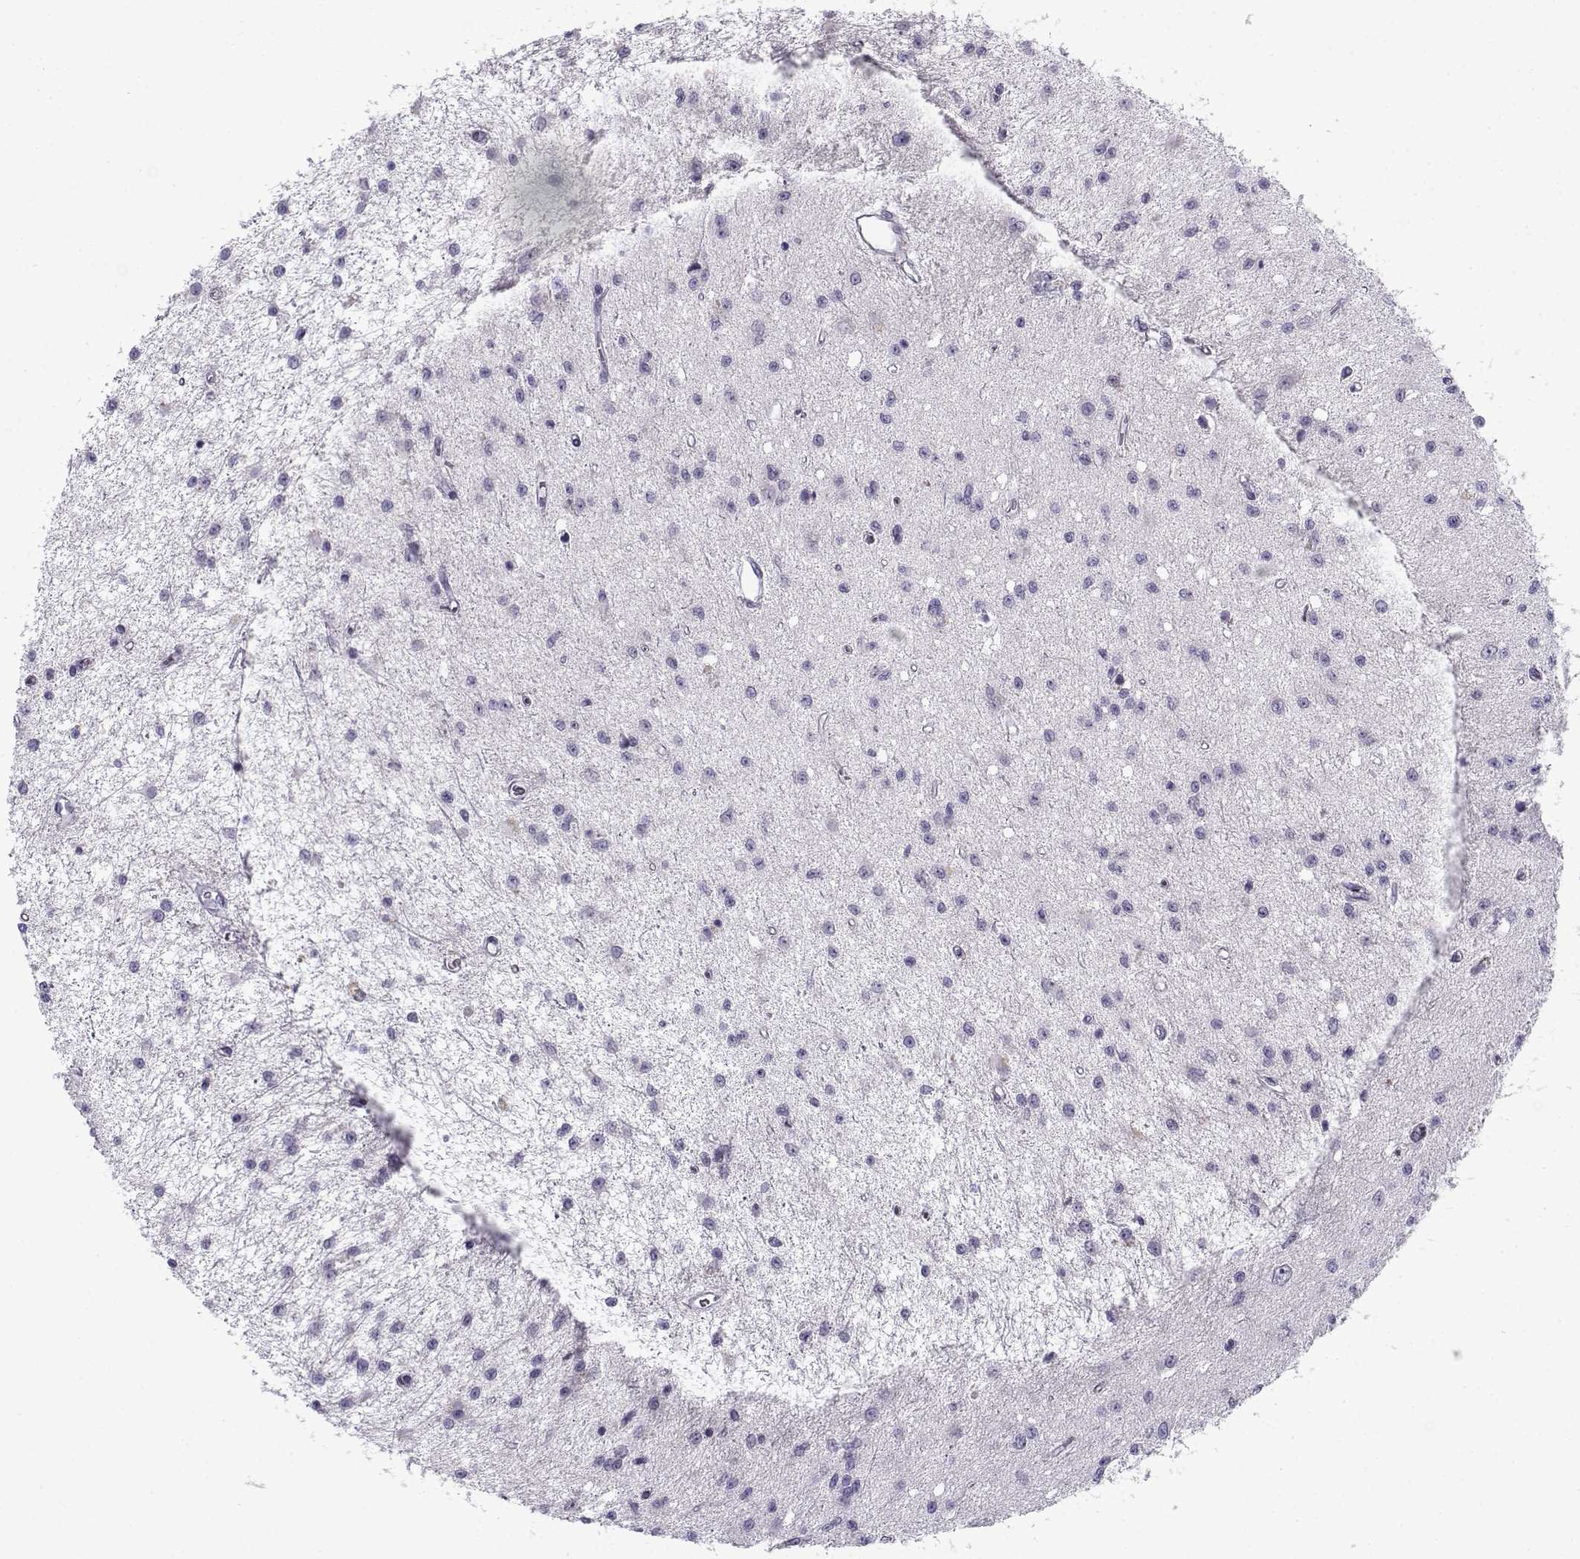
{"staining": {"intensity": "negative", "quantity": "none", "location": "none"}, "tissue": "glioma", "cell_type": "Tumor cells", "image_type": "cancer", "snomed": [{"axis": "morphology", "description": "Glioma, malignant, Low grade"}, {"axis": "topography", "description": "Brain"}], "caption": "This is an immunohistochemistry micrograph of human malignant low-grade glioma. There is no expression in tumor cells.", "gene": "FAM166A", "patient": {"sex": "female", "age": 45}}